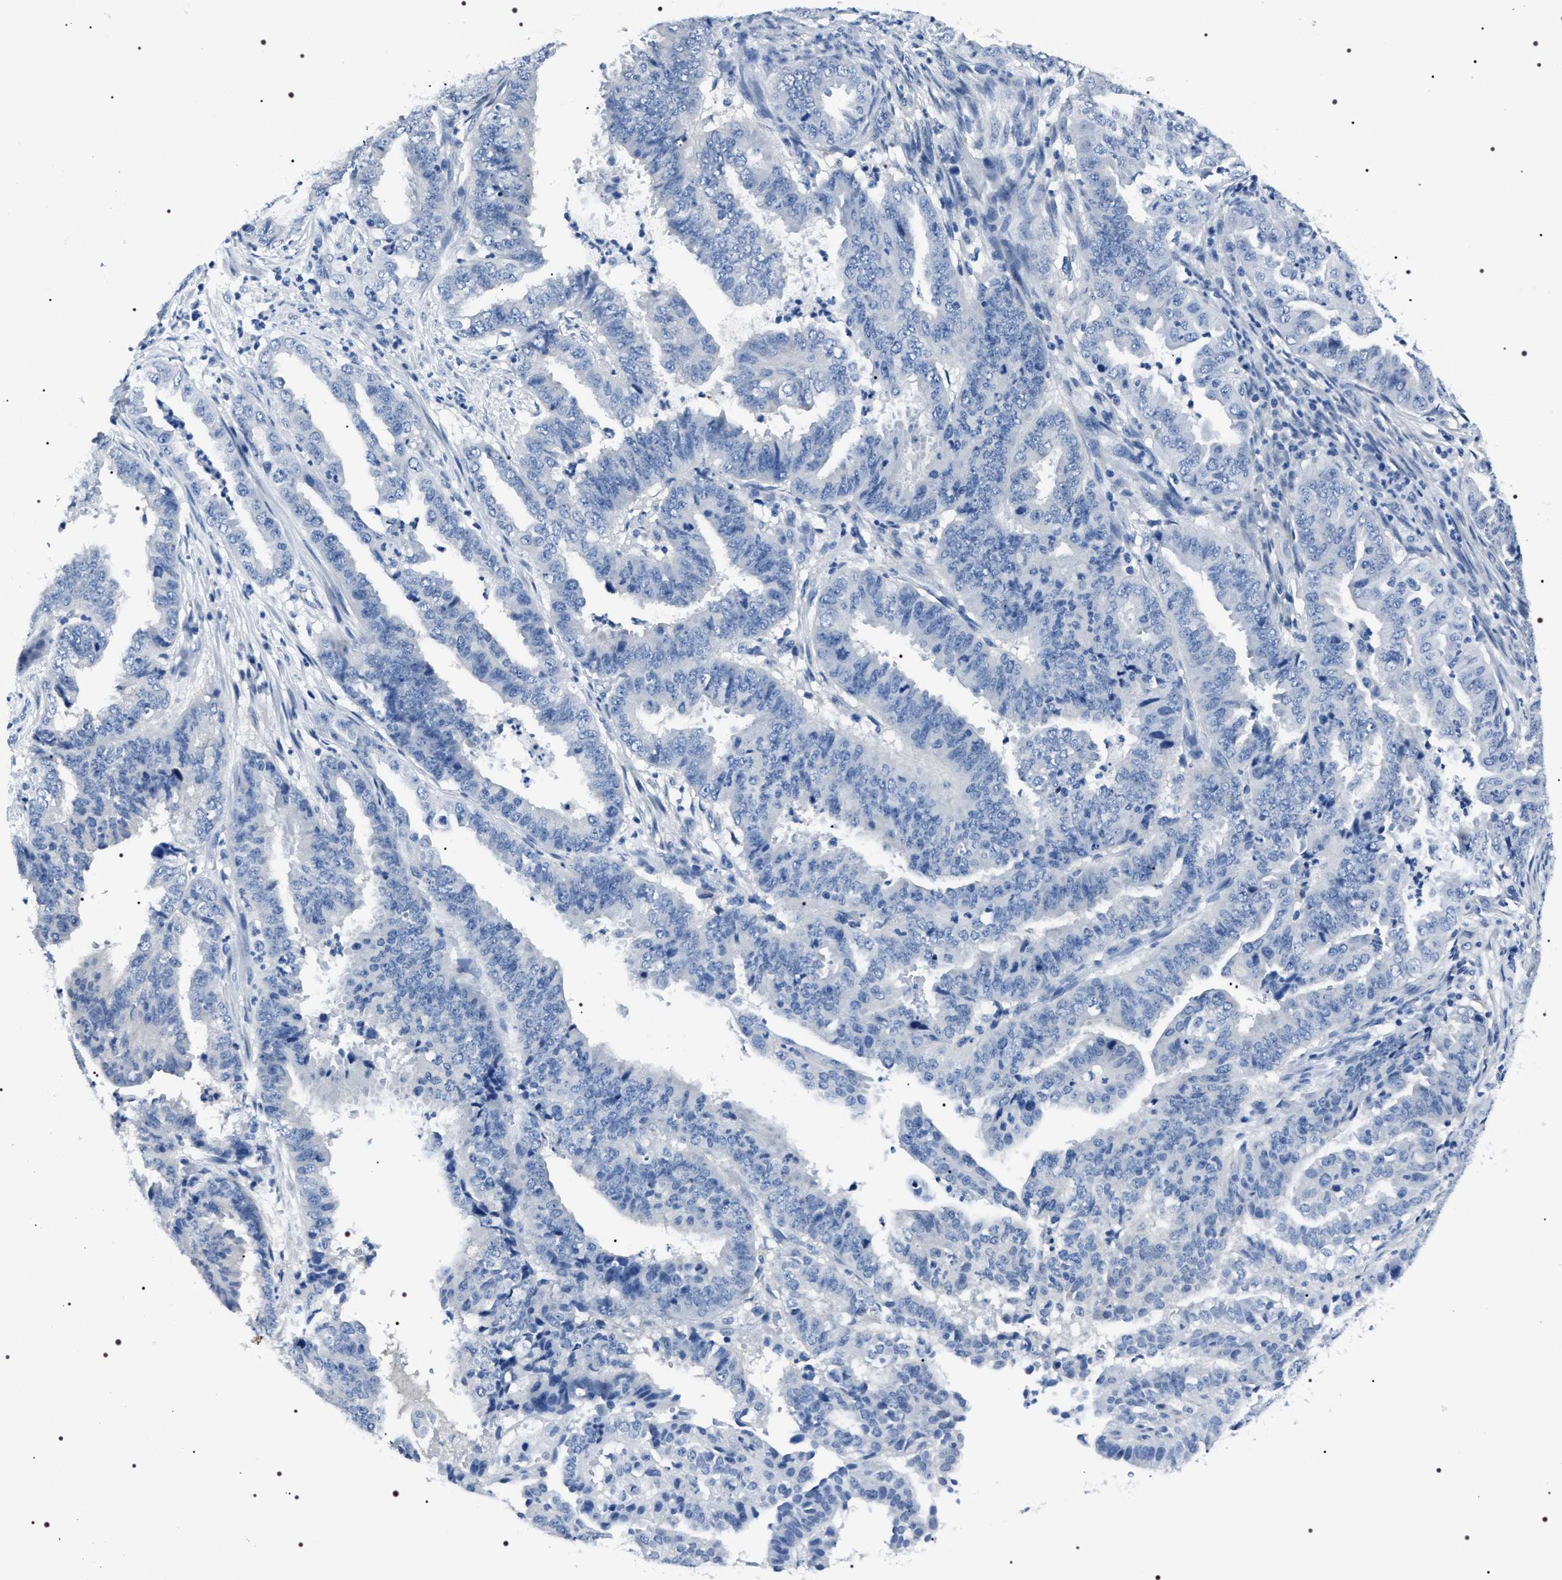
{"staining": {"intensity": "negative", "quantity": "none", "location": "none"}, "tissue": "endometrial cancer", "cell_type": "Tumor cells", "image_type": "cancer", "snomed": [{"axis": "morphology", "description": "Adenocarcinoma, NOS"}, {"axis": "topography", "description": "Endometrium"}], "caption": "Endometrial cancer was stained to show a protein in brown. There is no significant positivity in tumor cells.", "gene": "ADH4", "patient": {"sex": "female", "age": 51}}